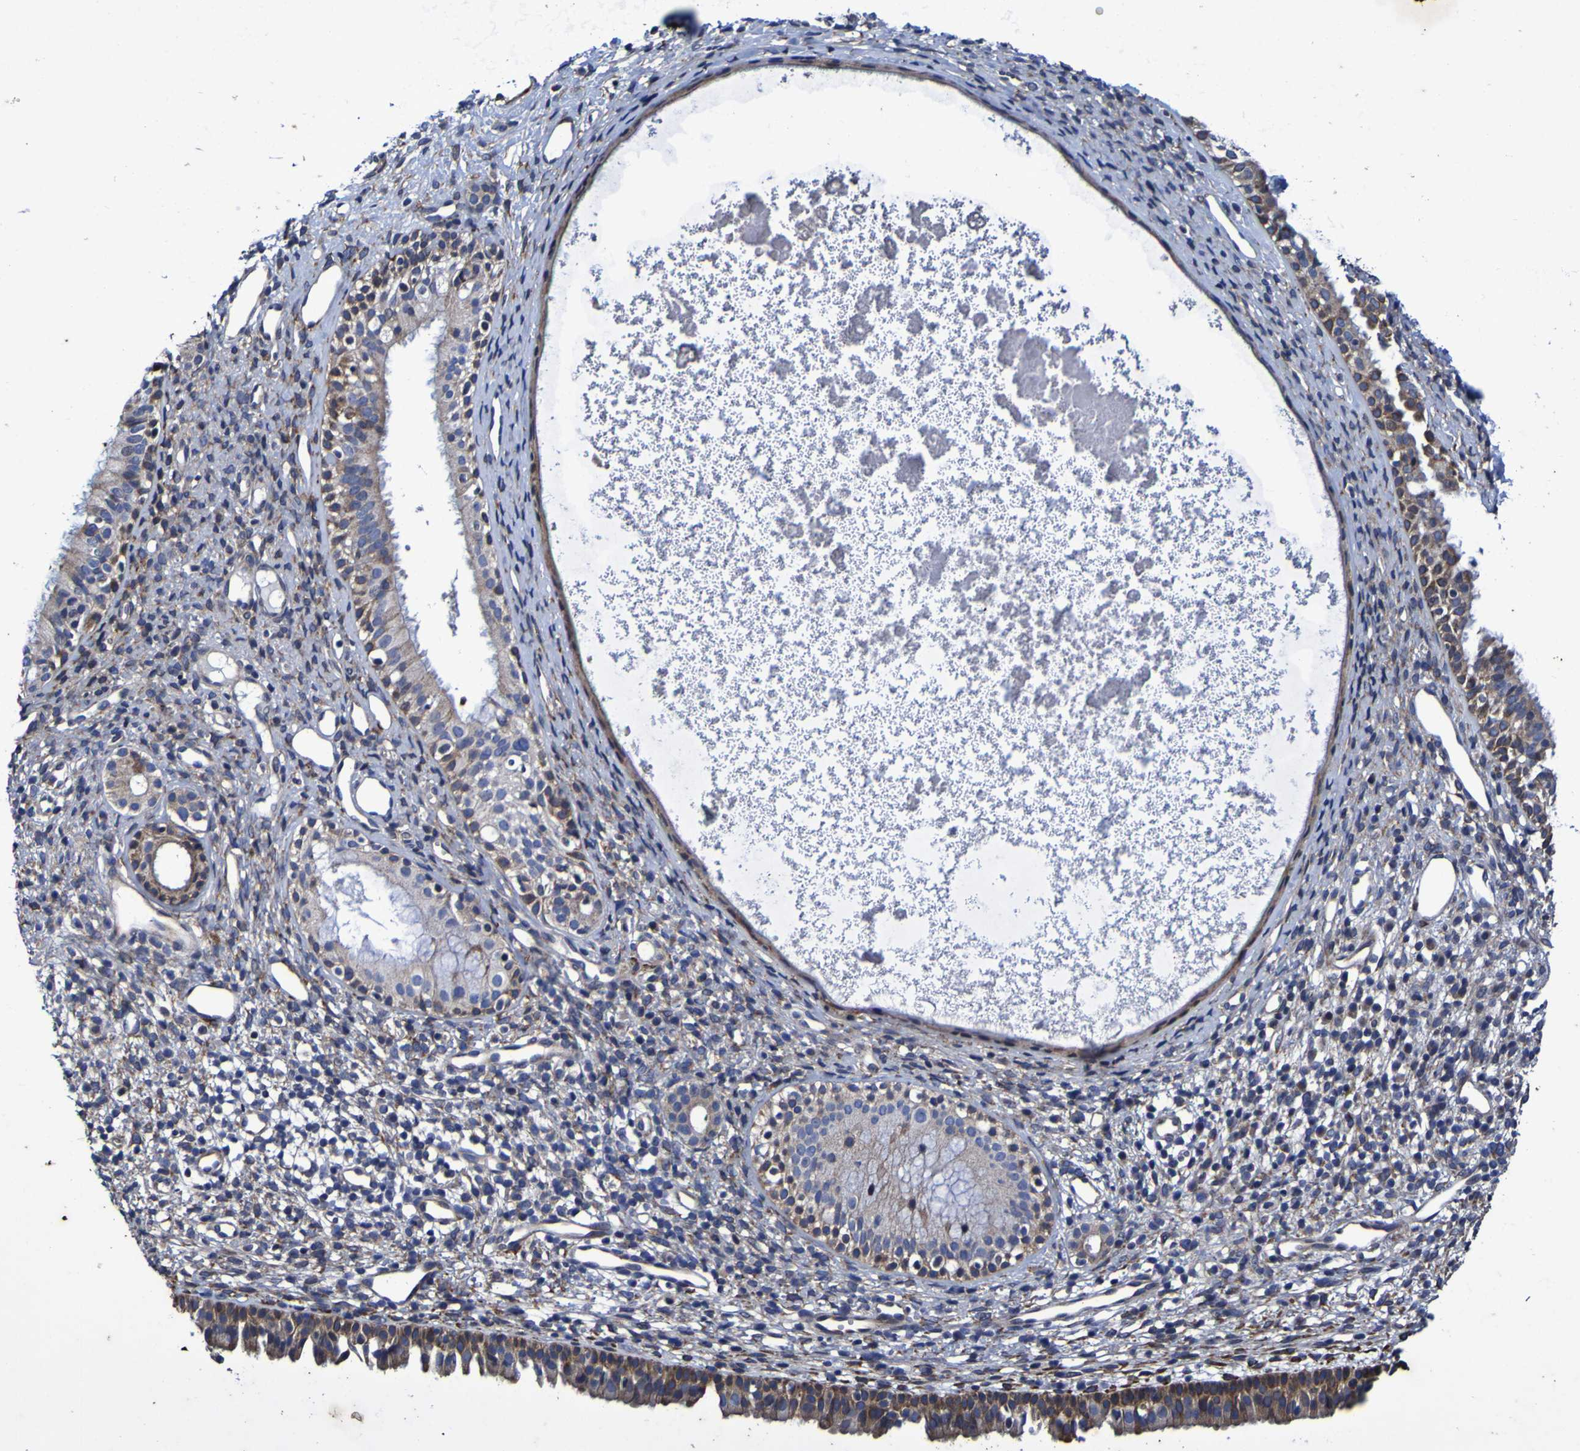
{"staining": {"intensity": "moderate", "quantity": ">75%", "location": "cytoplasmic/membranous"}, "tissue": "nasopharynx", "cell_type": "Respiratory epithelial cells", "image_type": "normal", "snomed": [{"axis": "morphology", "description": "Normal tissue, NOS"}, {"axis": "topography", "description": "Nasopharynx"}], "caption": "The image reveals staining of benign nasopharynx, revealing moderate cytoplasmic/membranous protein staining (brown color) within respiratory epithelial cells. The protein of interest is shown in brown color, while the nuclei are stained blue.", "gene": "P3H1", "patient": {"sex": "male", "age": 22}}